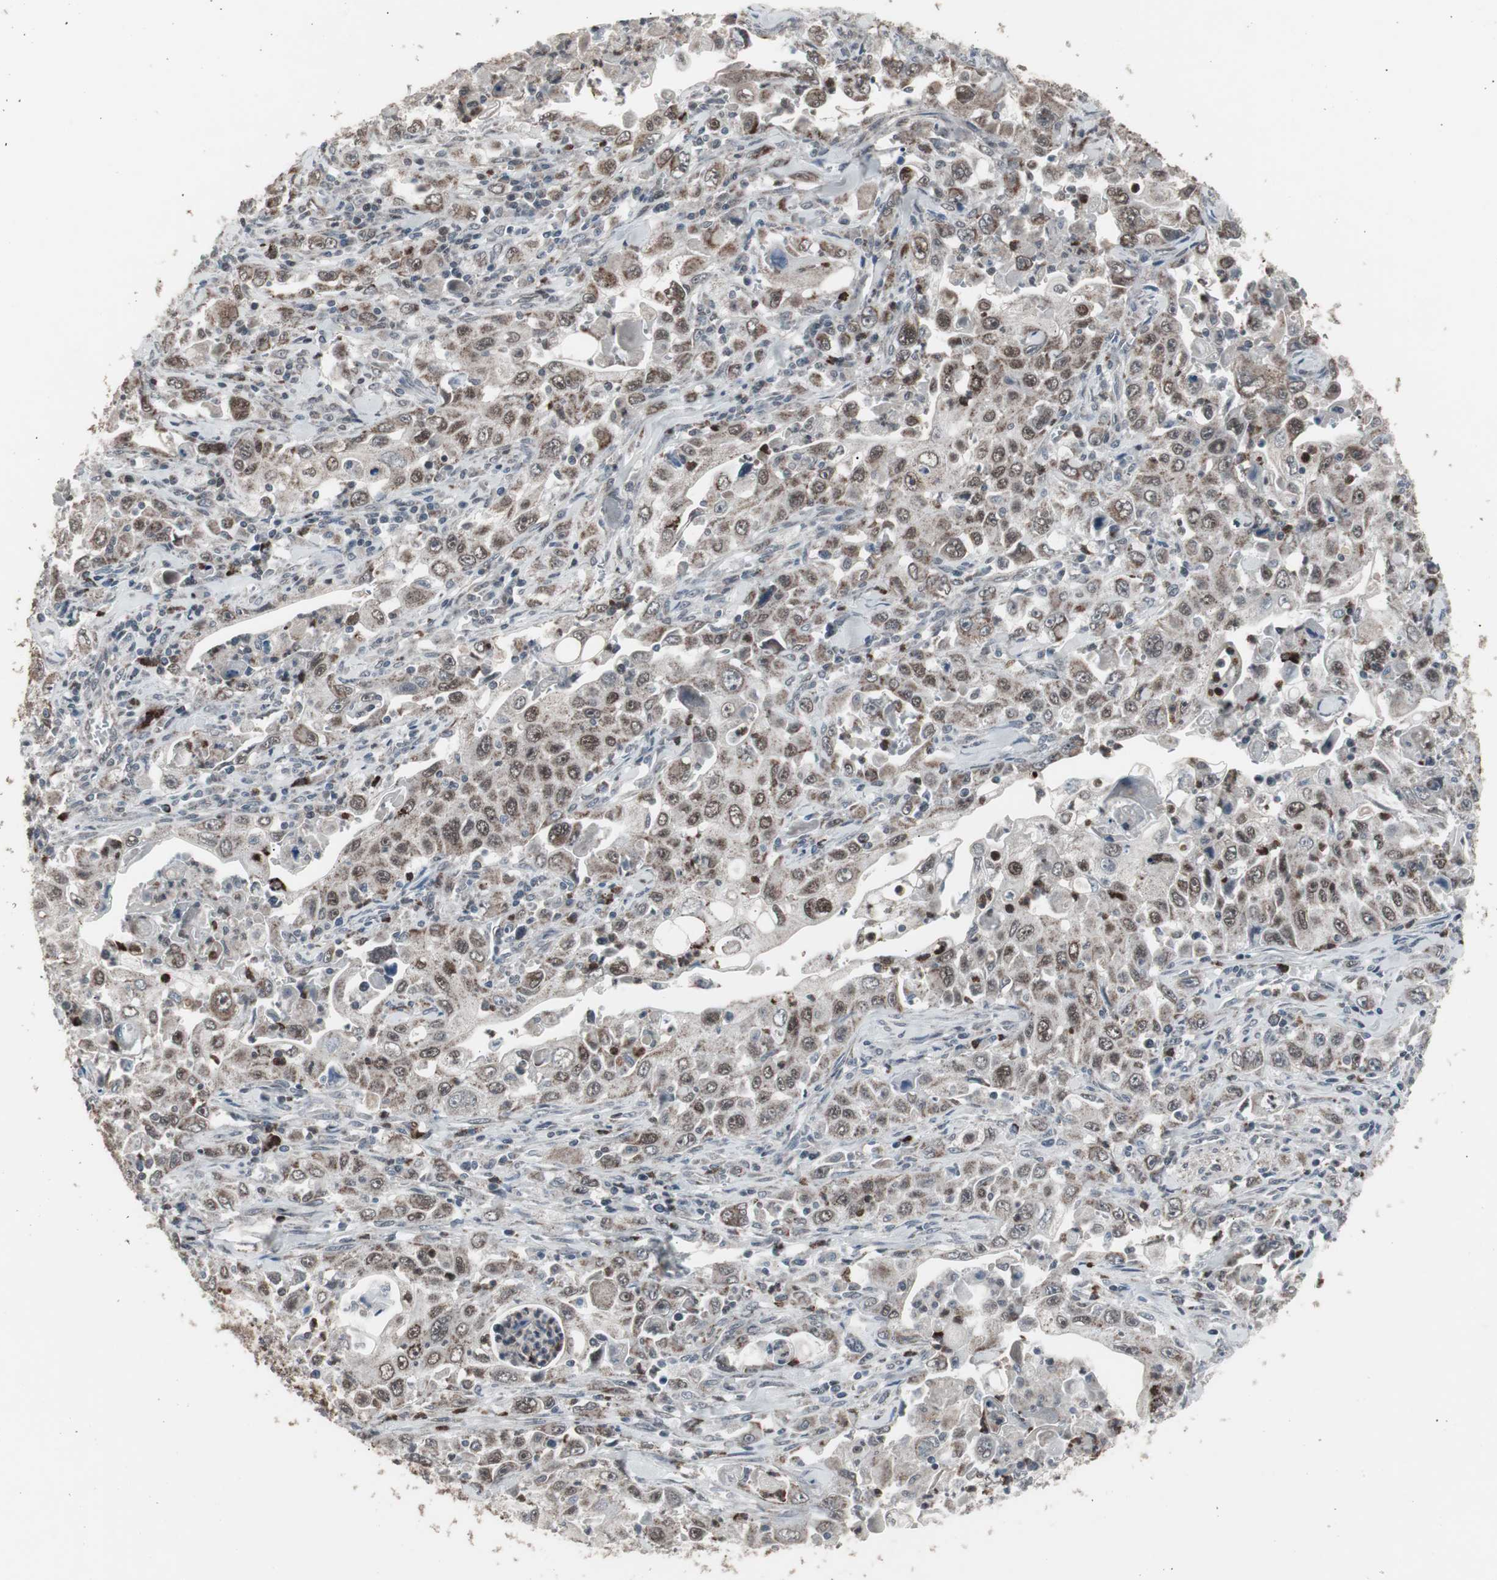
{"staining": {"intensity": "moderate", "quantity": ">75%", "location": "nuclear"}, "tissue": "pancreatic cancer", "cell_type": "Tumor cells", "image_type": "cancer", "snomed": [{"axis": "morphology", "description": "Adenocarcinoma, NOS"}, {"axis": "topography", "description": "Pancreas"}], "caption": "Pancreatic cancer stained for a protein demonstrates moderate nuclear positivity in tumor cells.", "gene": "RXRA", "patient": {"sex": "male", "age": 70}}